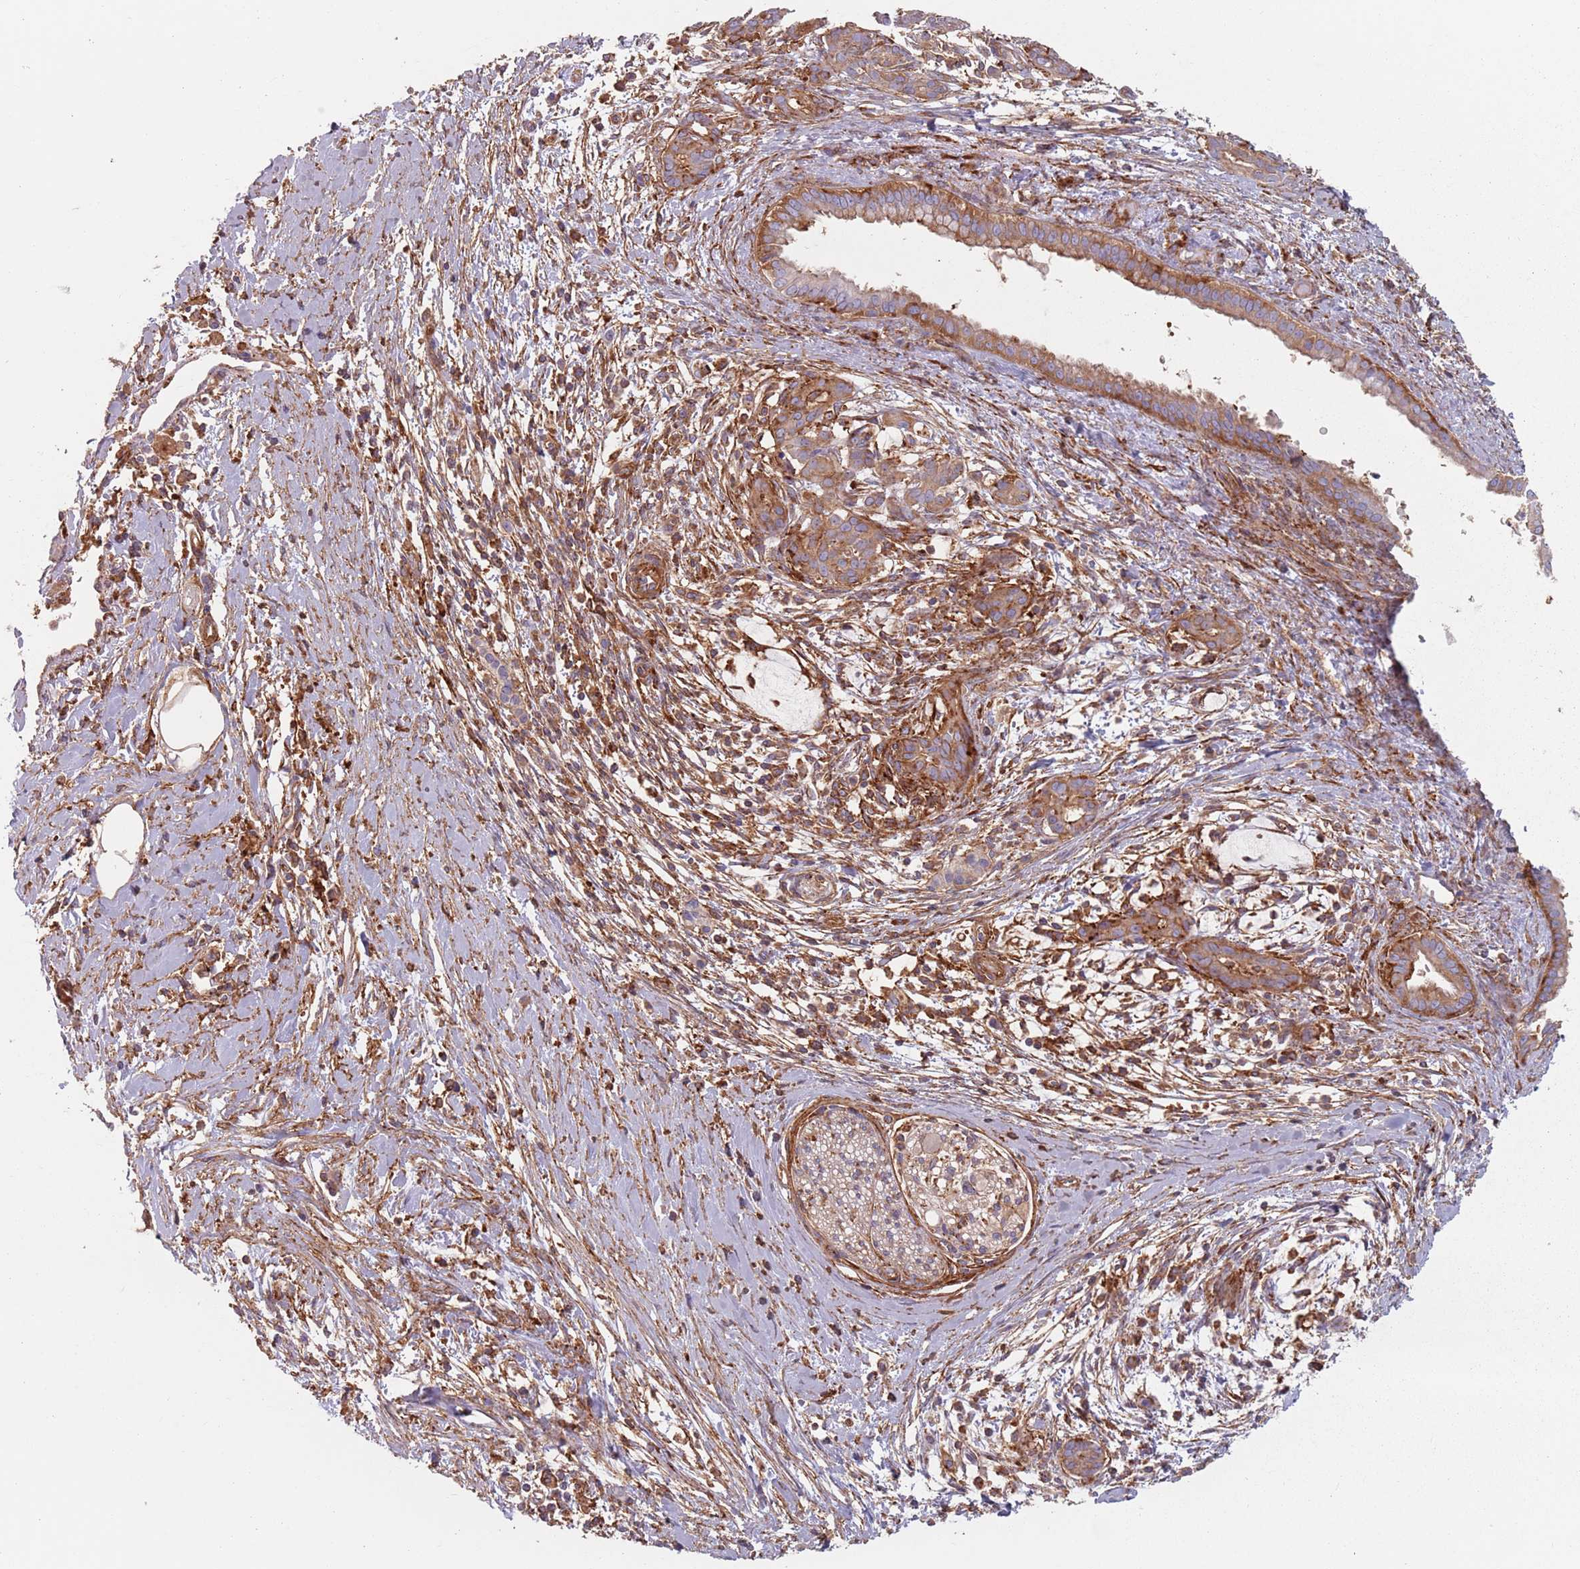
{"staining": {"intensity": "moderate", "quantity": ">75%", "location": "cytoplasmic/membranous"}, "tissue": "pancreatic cancer", "cell_type": "Tumor cells", "image_type": "cancer", "snomed": [{"axis": "morphology", "description": "Adenocarcinoma, NOS"}, {"axis": "topography", "description": "Pancreas"}], "caption": "Brown immunohistochemical staining in pancreatic adenocarcinoma exhibits moderate cytoplasmic/membranous positivity in about >75% of tumor cells. The staining was performed using DAB (3,3'-diaminobenzidine), with brown indicating positive protein expression. Nuclei are stained blue with hematoxylin.", "gene": "TPD52L2", "patient": {"sex": "male", "age": 58}}